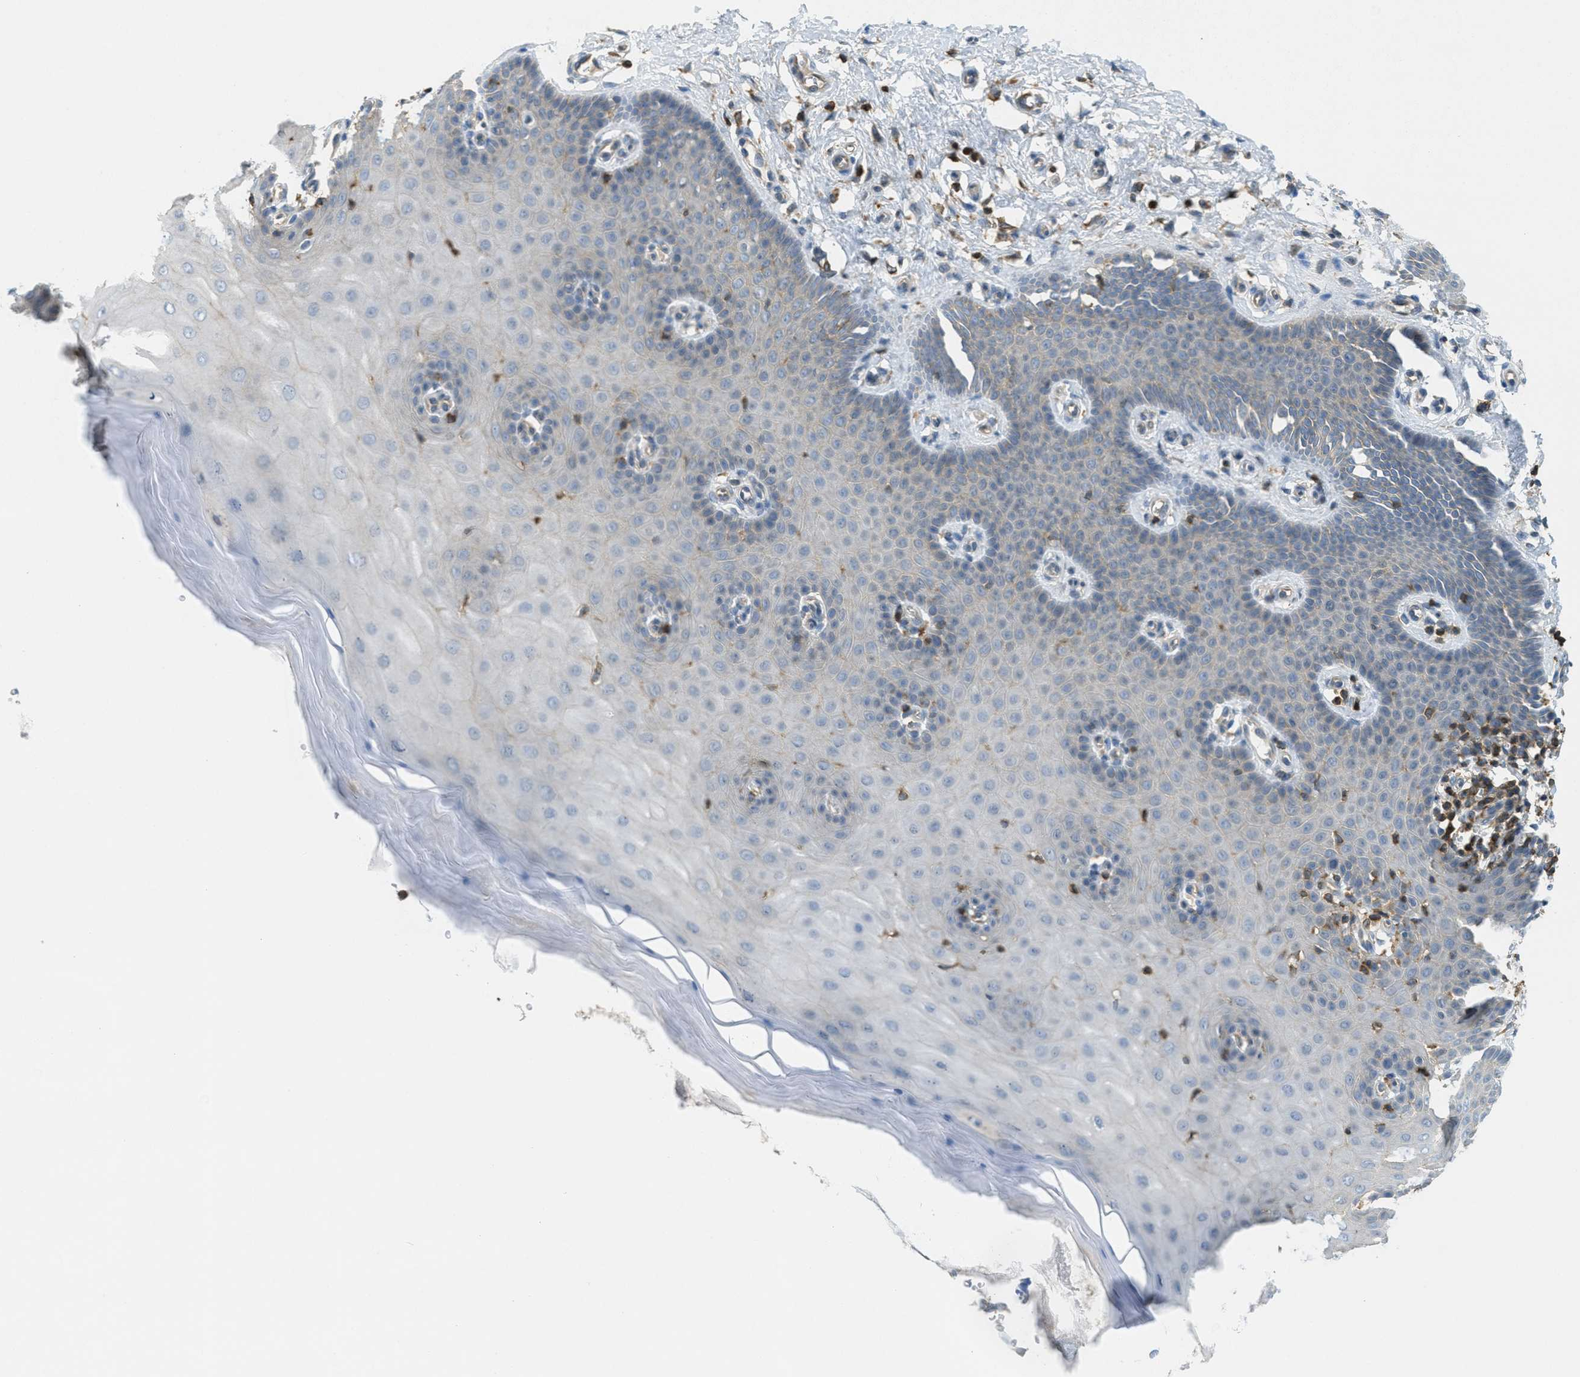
{"staining": {"intensity": "negative", "quantity": "none", "location": "none"}, "tissue": "cervix", "cell_type": "Glandular cells", "image_type": "normal", "snomed": [{"axis": "morphology", "description": "Normal tissue, NOS"}, {"axis": "topography", "description": "Cervix"}], "caption": "A histopathology image of cervix stained for a protein demonstrates no brown staining in glandular cells.", "gene": "GRIK2", "patient": {"sex": "female", "age": 55}}